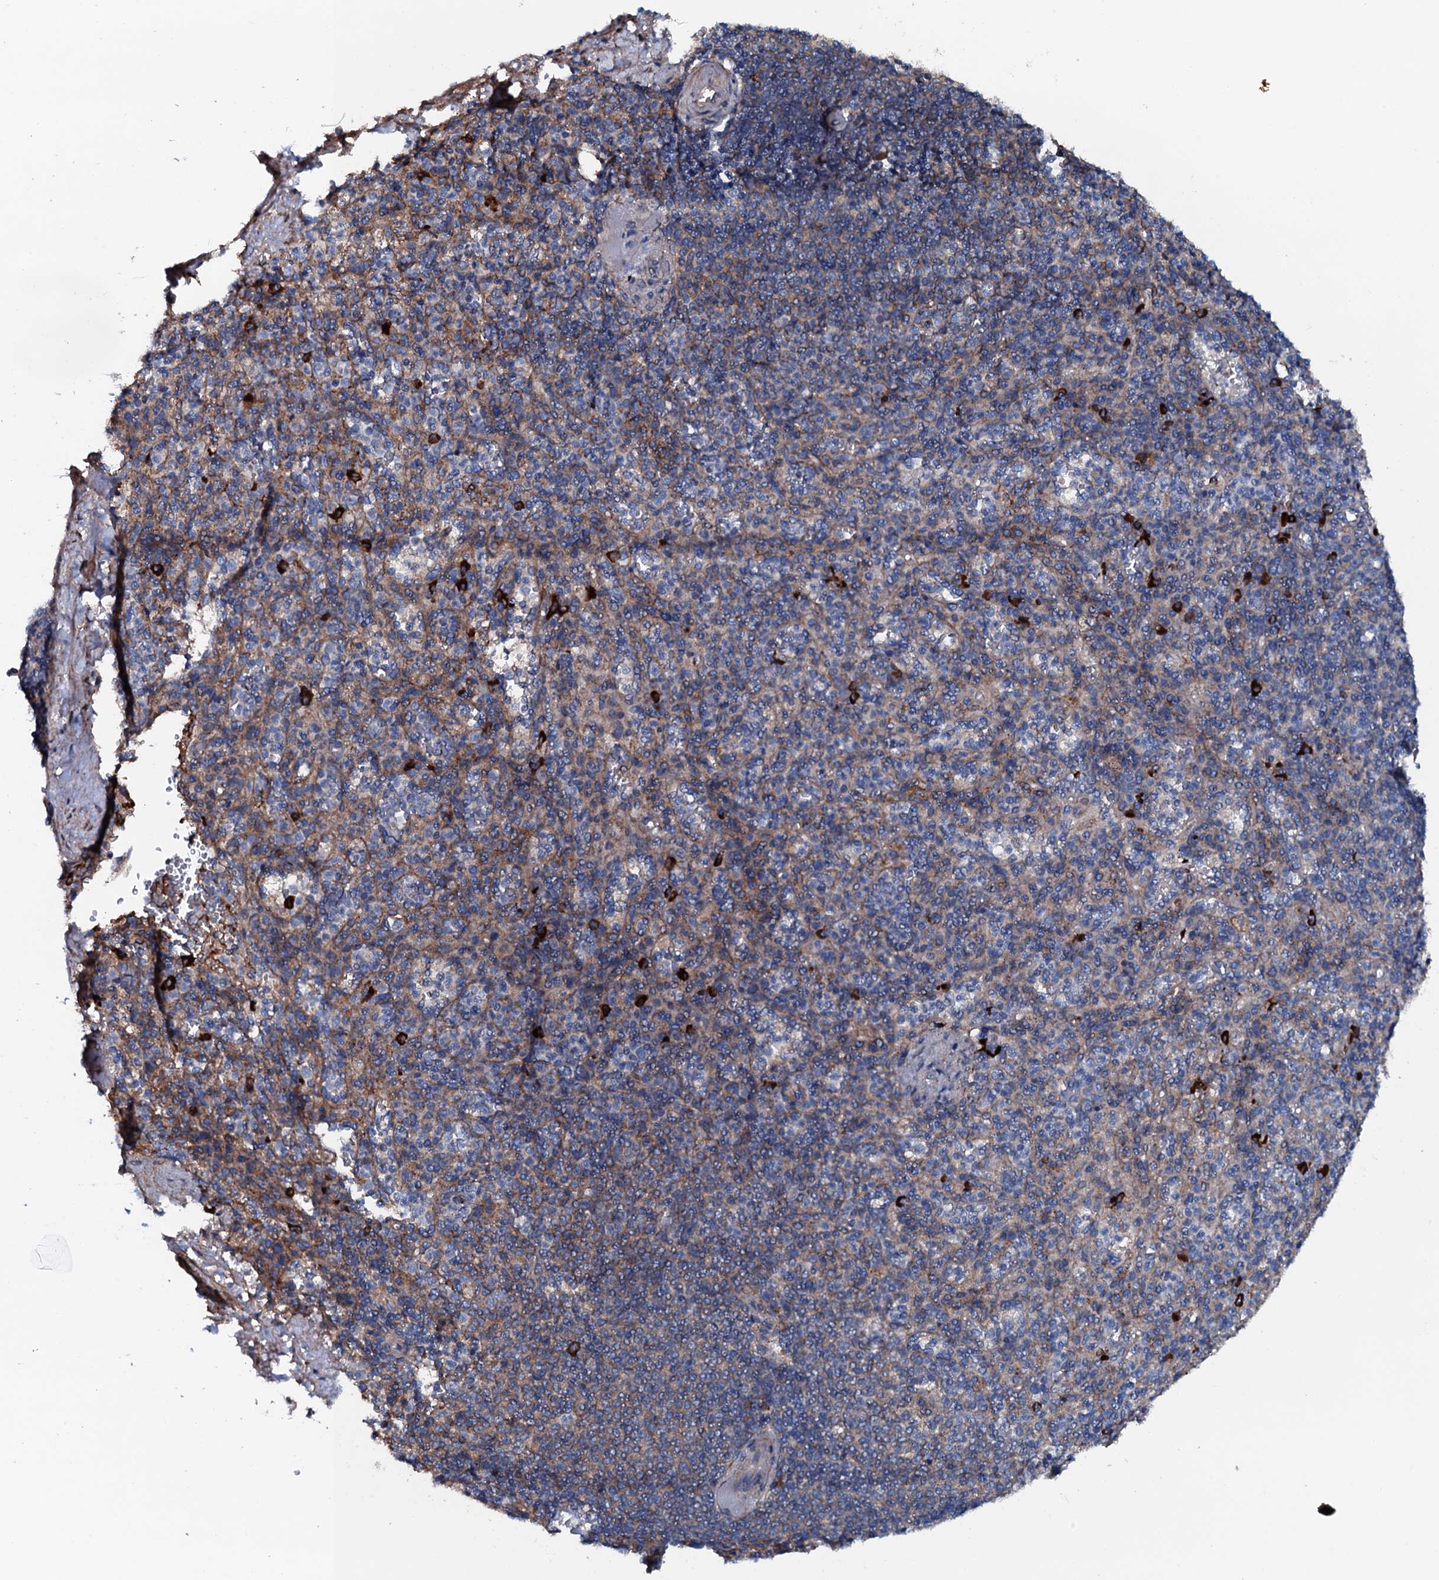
{"staining": {"intensity": "weak", "quantity": "25%-75%", "location": "cytoplasmic/membranous"}, "tissue": "spleen", "cell_type": "Cells in red pulp", "image_type": "normal", "snomed": [{"axis": "morphology", "description": "Normal tissue, NOS"}, {"axis": "topography", "description": "Spleen"}], "caption": "IHC (DAB (3,3'-diaminobenzidine)) staining of benign spleen shows weak cytoplasmic/membranous protein positivity in about 25%-75% of cells in red pulp.", "gene": "NEK1", "patient": {"sex": "female", "age": 74}}